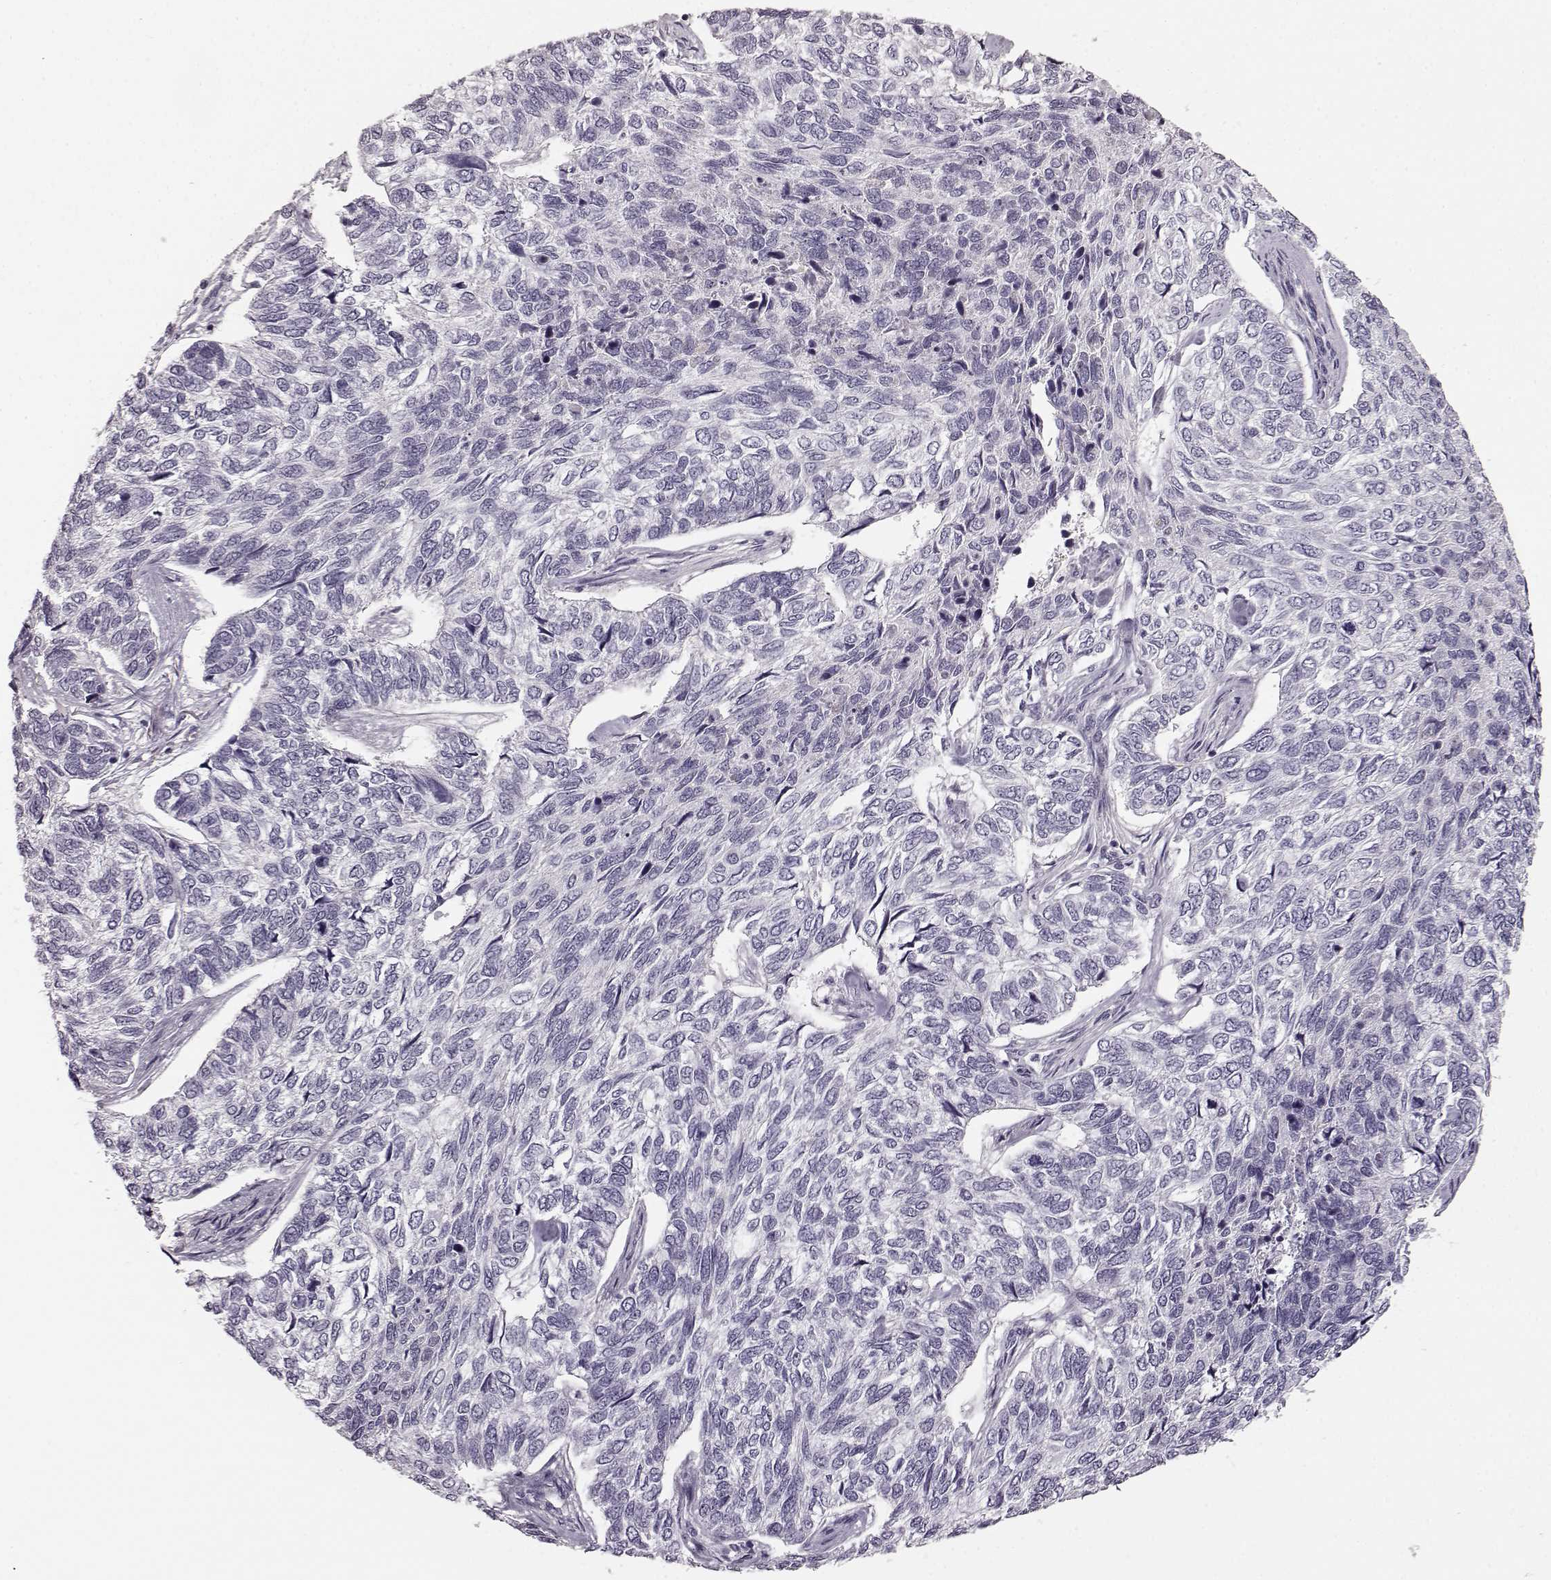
{"staining": {"intensity": "negative", "quantity": "none", "location": "none"}, "tissue": "skin cancer", "cell_type": "Tumor cells", "image_type": "cancer", "snomed": [{"axis": "morphology", "description": "Basal cell carcinoma"}, {"axis": "topography", "description": "Skin"}], "caption": "Immunohistochemistry (IHC) histopathology image of skin basal cell carcinoma stained for a protein (brown), which exhibits no staining in tumor cells. (Brightfield microscopy of DAB (3,3'-diaminobenzidine) immunohistochemistry at high magnification).", "gene": "KIAA0319", "patient": {"sex": "female", "age": 65}}